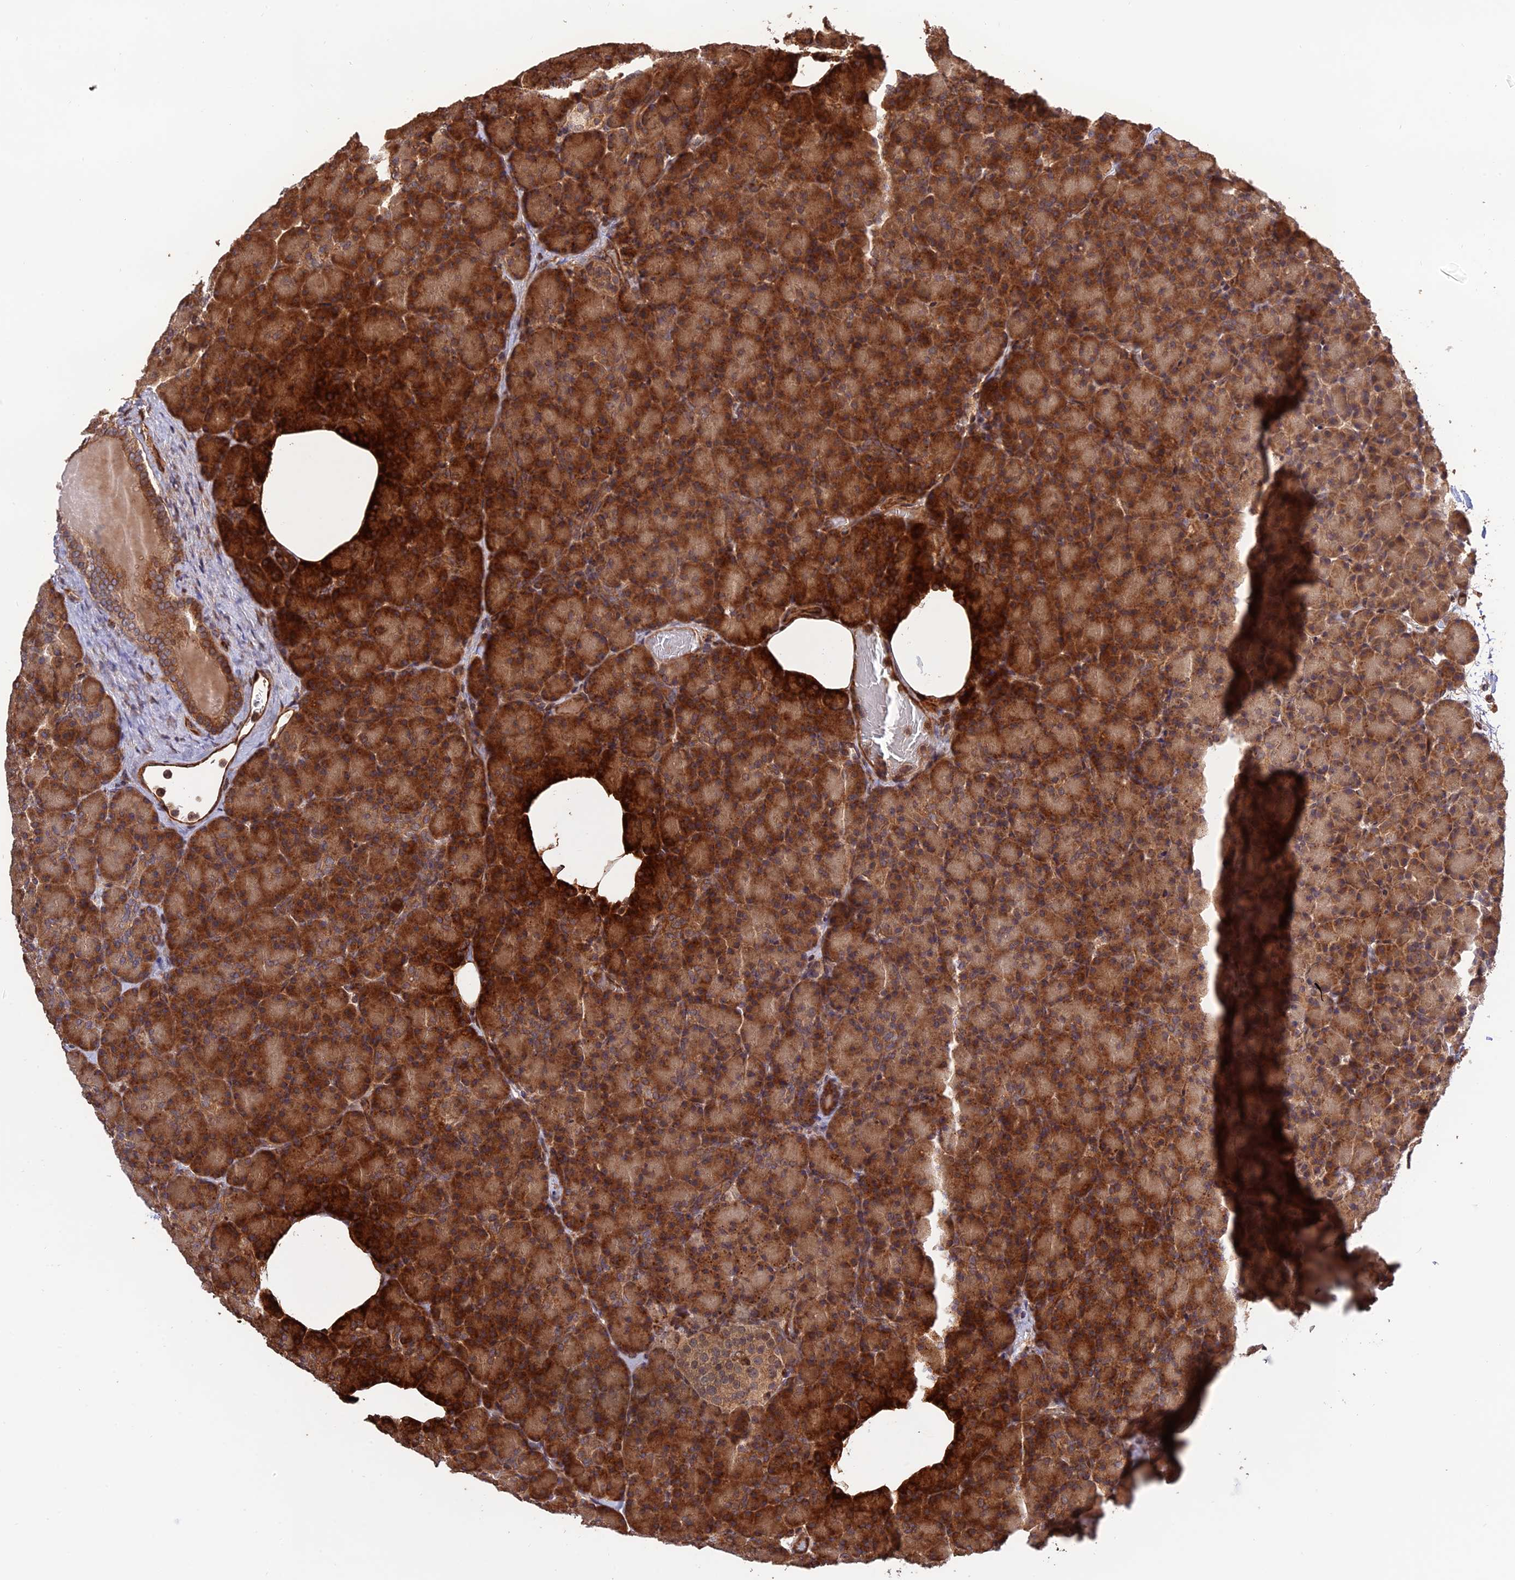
{"staining": {"intensity": "strong", "quantity": ">75%", "location": "cytoplasmic/membranous"}, "tissue": "pancreas", "cell_type": "Exocrine glandular cells", "image_type": "normal", "snomed": [{"axis": "morphology", "description": "Normal tissue, NOS"}, {"axis": "topography", "description": "Pancreas"}], "caption": "Pancreas stained with immunohistochemistry (IHC) demonstrates strong cytoplasmic/membranous expression in about >75% of exocrine glandular cells.", "gene": "CREBL2", "patient": {"sex": "female", "age": 43}}